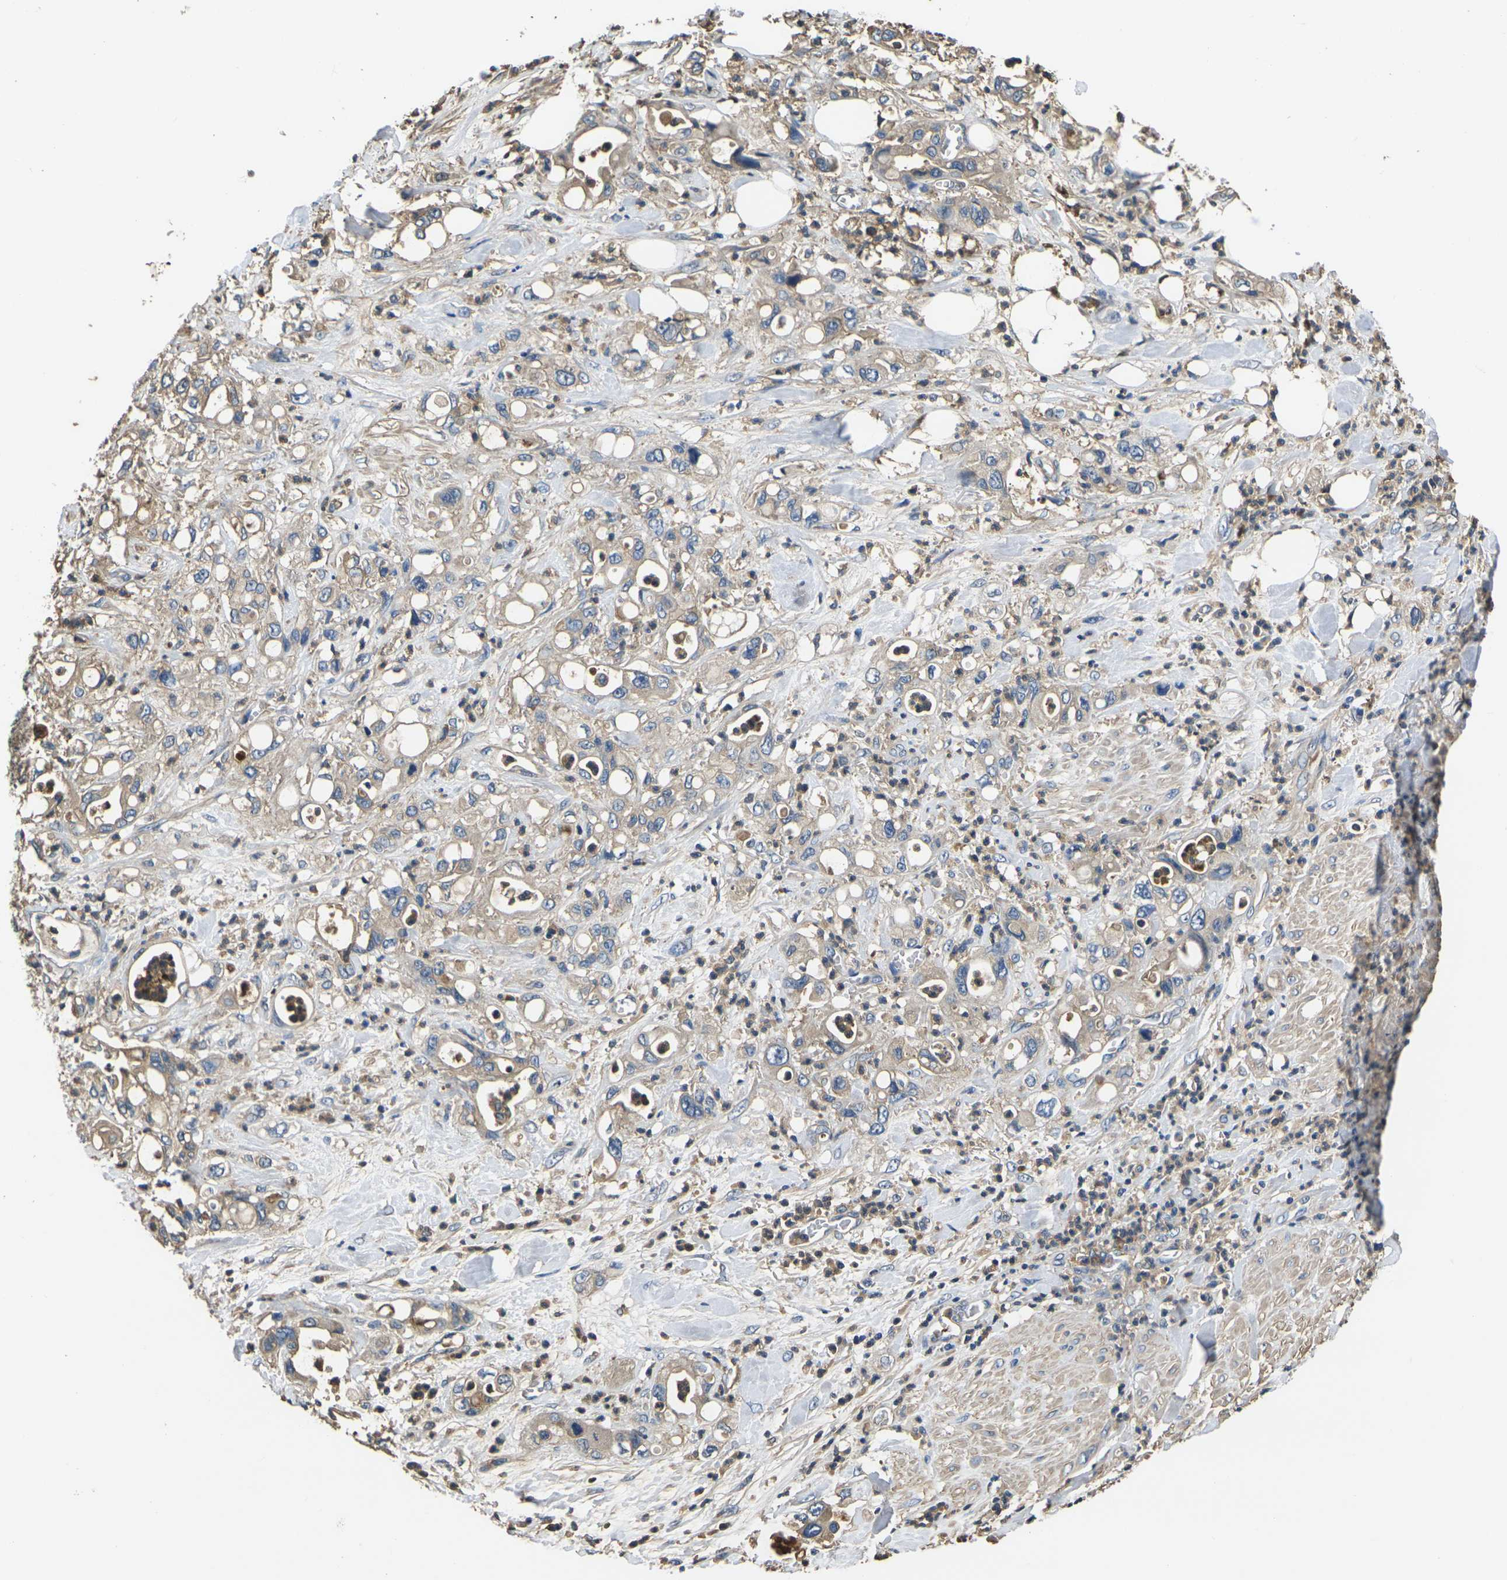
{"staining": {"intensity": "weak", "quantity": "25%-75%", "location": "cytoplasmic/membranous"}, "tissue": "pancreatic cancer", "cell_type": "Tumor cells", "image_type": "cancer", "snomed": [{"axis": "morphology", "description": "Adenocarcinoma, NOS"}, {"axis": "topography", "description": "Pancreas"}], "caption": "Tumor cells demonstrate weak cytoplasmic/membranous expression in about 25%-75% of cells in pancreatic adenocarcinoma.", "gene": "HSPG2", "patient": {"sex": "male", "age": 70}}